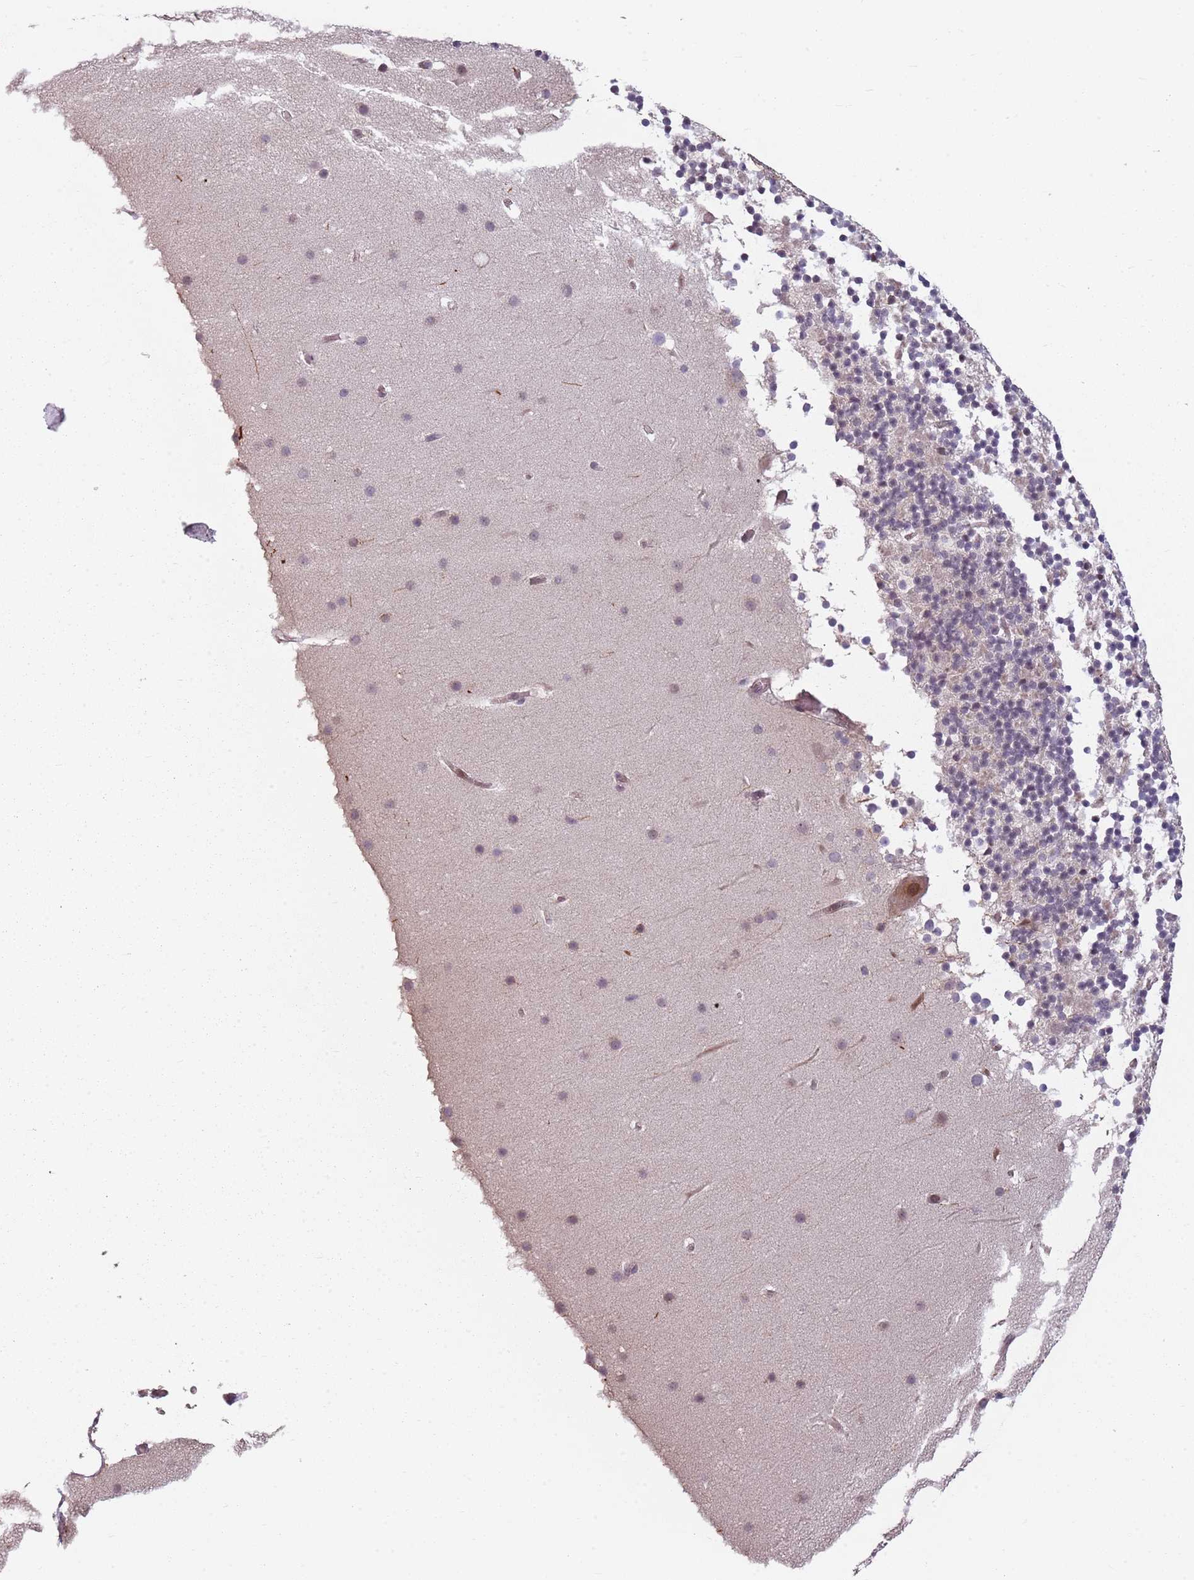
{"staining": {"intensity": "negative", "quantity": "none", "location": "none"}, "tissue": "cerebellum", "cell_type": "Cells in granular layer", "image_type": "normal", "snomed": [{"axis": "morphology", "description": "Normal tissue, NOS"}, {"axis": "topography", "description": "Cerebellum"}], "caption": "An immunohistochemistry (IHC) micrograph of unremarkable cerebellum is shown. There is no staining in cells in granular layer of cerebellum. Brightfield microscopy of immunohistochemistry stained with DAB (brown) and hematoxylin (blue), captured at high magnification.", "gene": "ADGRG1", "patient": {"sex": "male", "age": 57}}